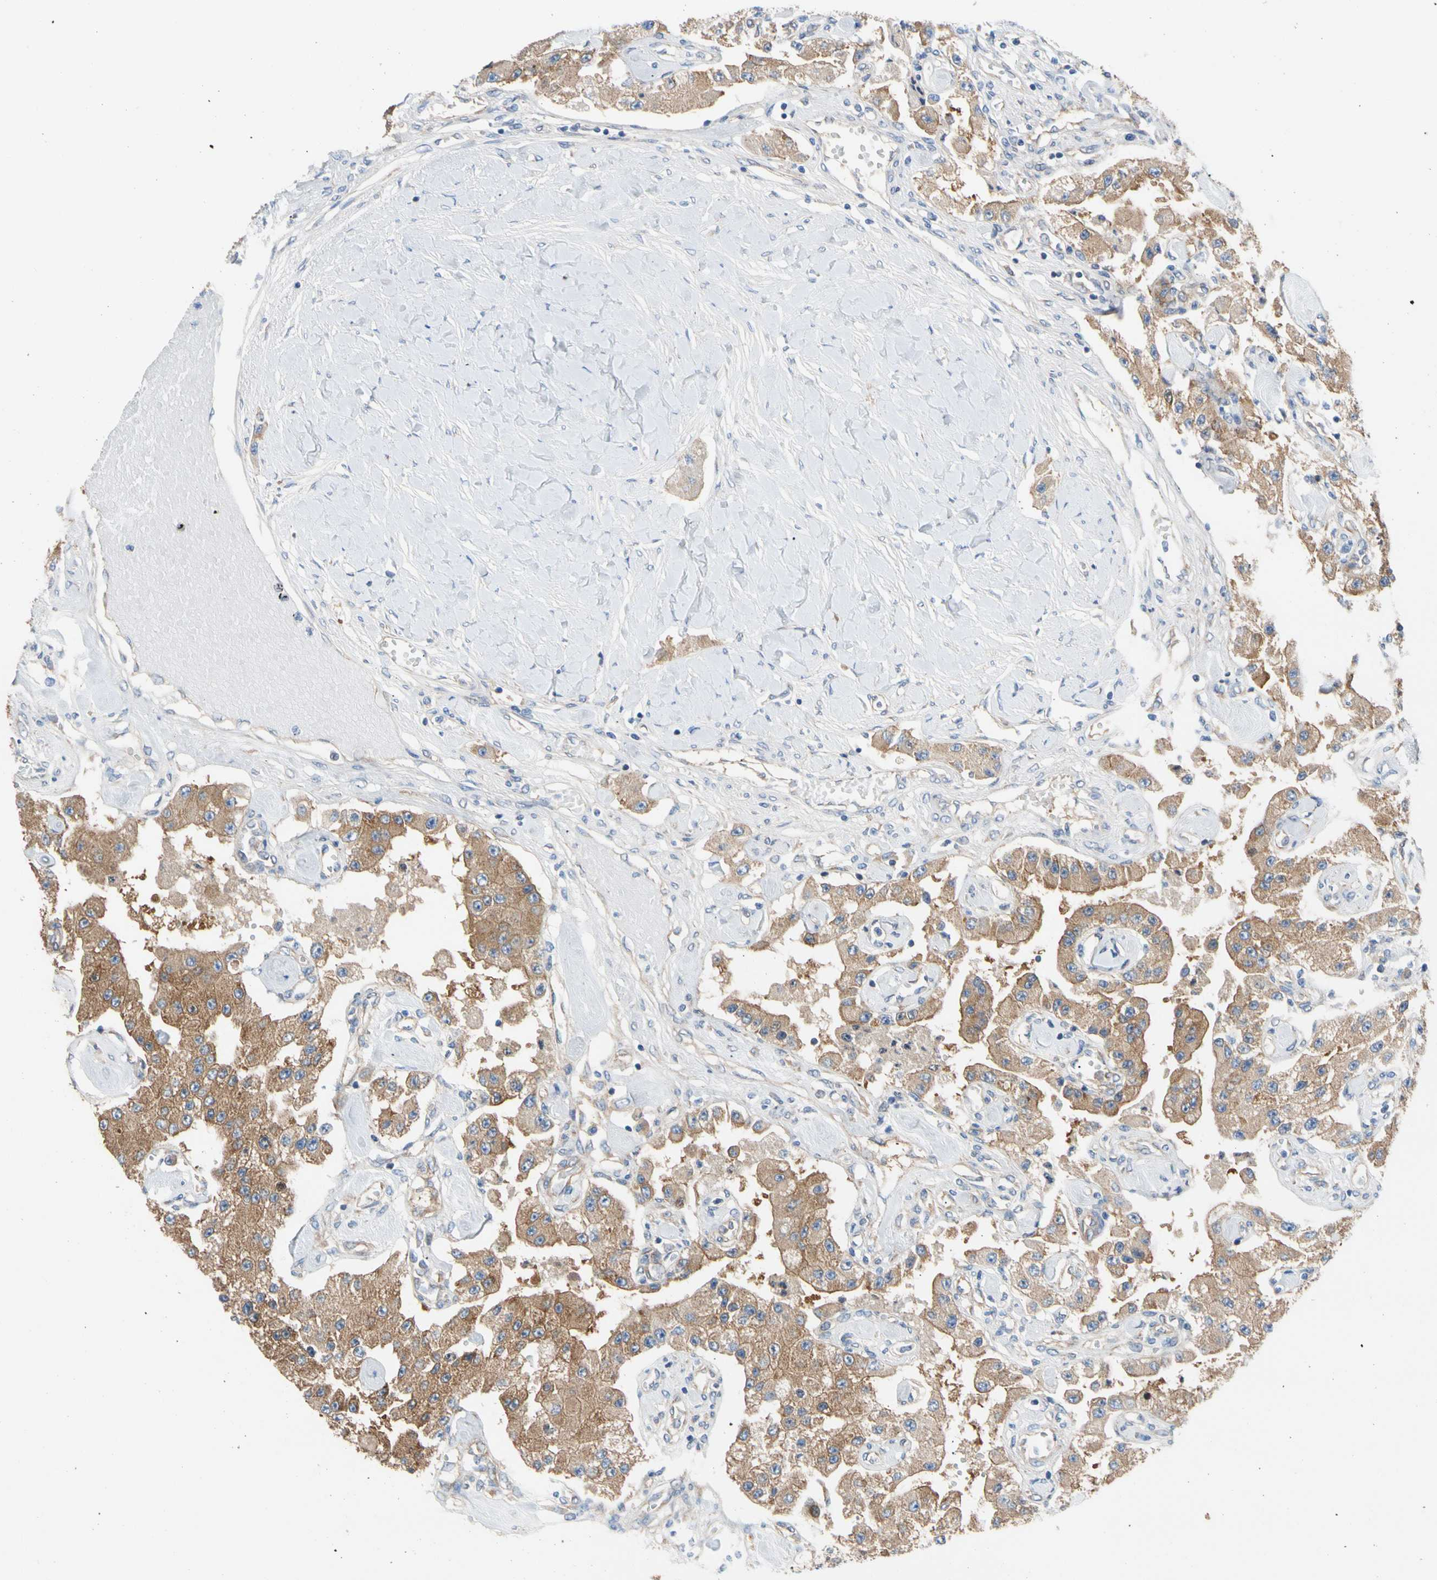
{"staining": {"intensity": "moderate", "quantity": ">75%", "location": "cytoplasmic/membranous"}, "tissue": "carcinoid", "cell_type": "Tumor cells", "image_type": "cancer", "snomed": [{"axis": "morphology", "description": "Carcinoid, malignant, NOS"}, {"axis": "topography", "description": "Pancreas"}], "caption": "Carcinoid stained with DAB (3,3'-diaminobenzidine) immunohistochemistry reveals medium levels of moderate cytoplasmic/membranous staining in approximately >75% of tumor cells.", "gene": "GPHN", "patient": {"sex": "male", "age": 41}}